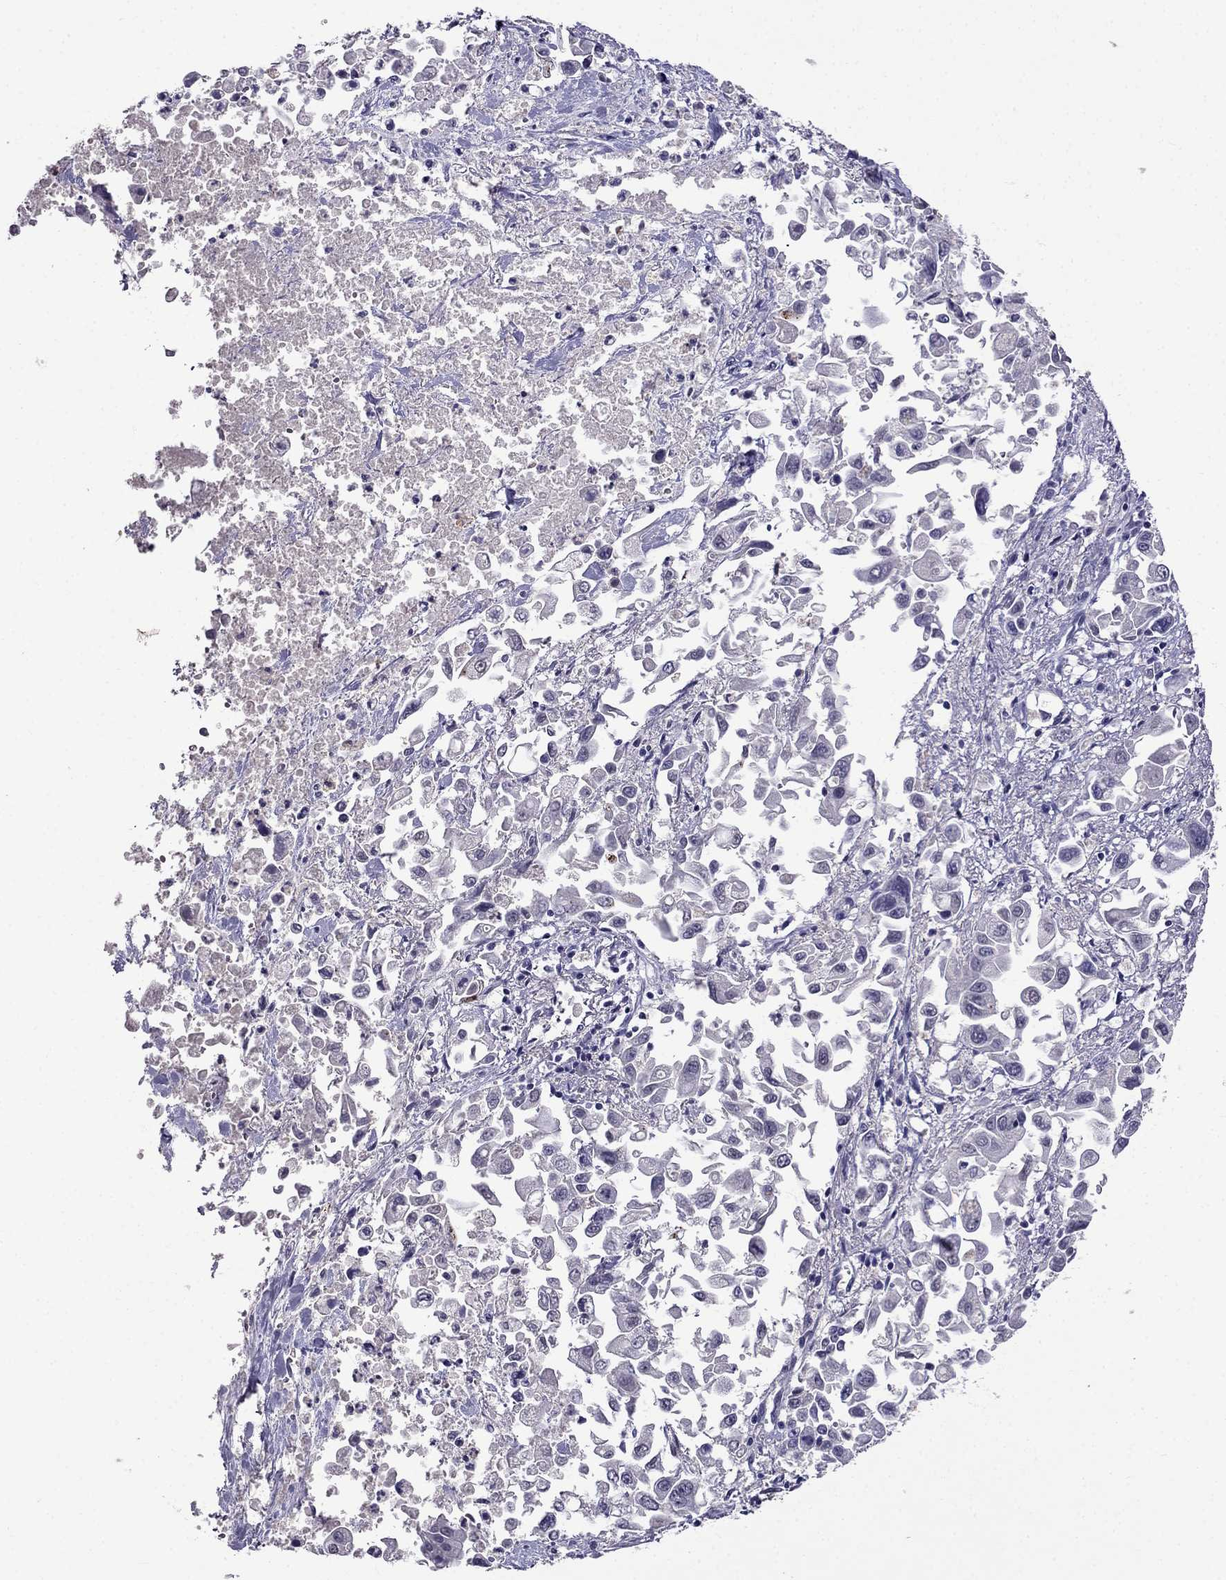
{"staining": {"intensity": "negative", "quantity": "none", "location": "none"}, "tissue": "pancreatic cancer", "cell_type": "Tumor cells", "image_type": "cancer", "snomed": [{"axis": "morphology", "description": "Adenocarcinoma, NOS"}, {"axis": "topography", "description": "Pancreas"}], "caption": "This is an immunohistochemistry histopathology image of human pancreatic adenocarcinoma. There is no expression in tumor cells.", "gene": "AQP9", "patient": {"sex": "female", "age": 83}}